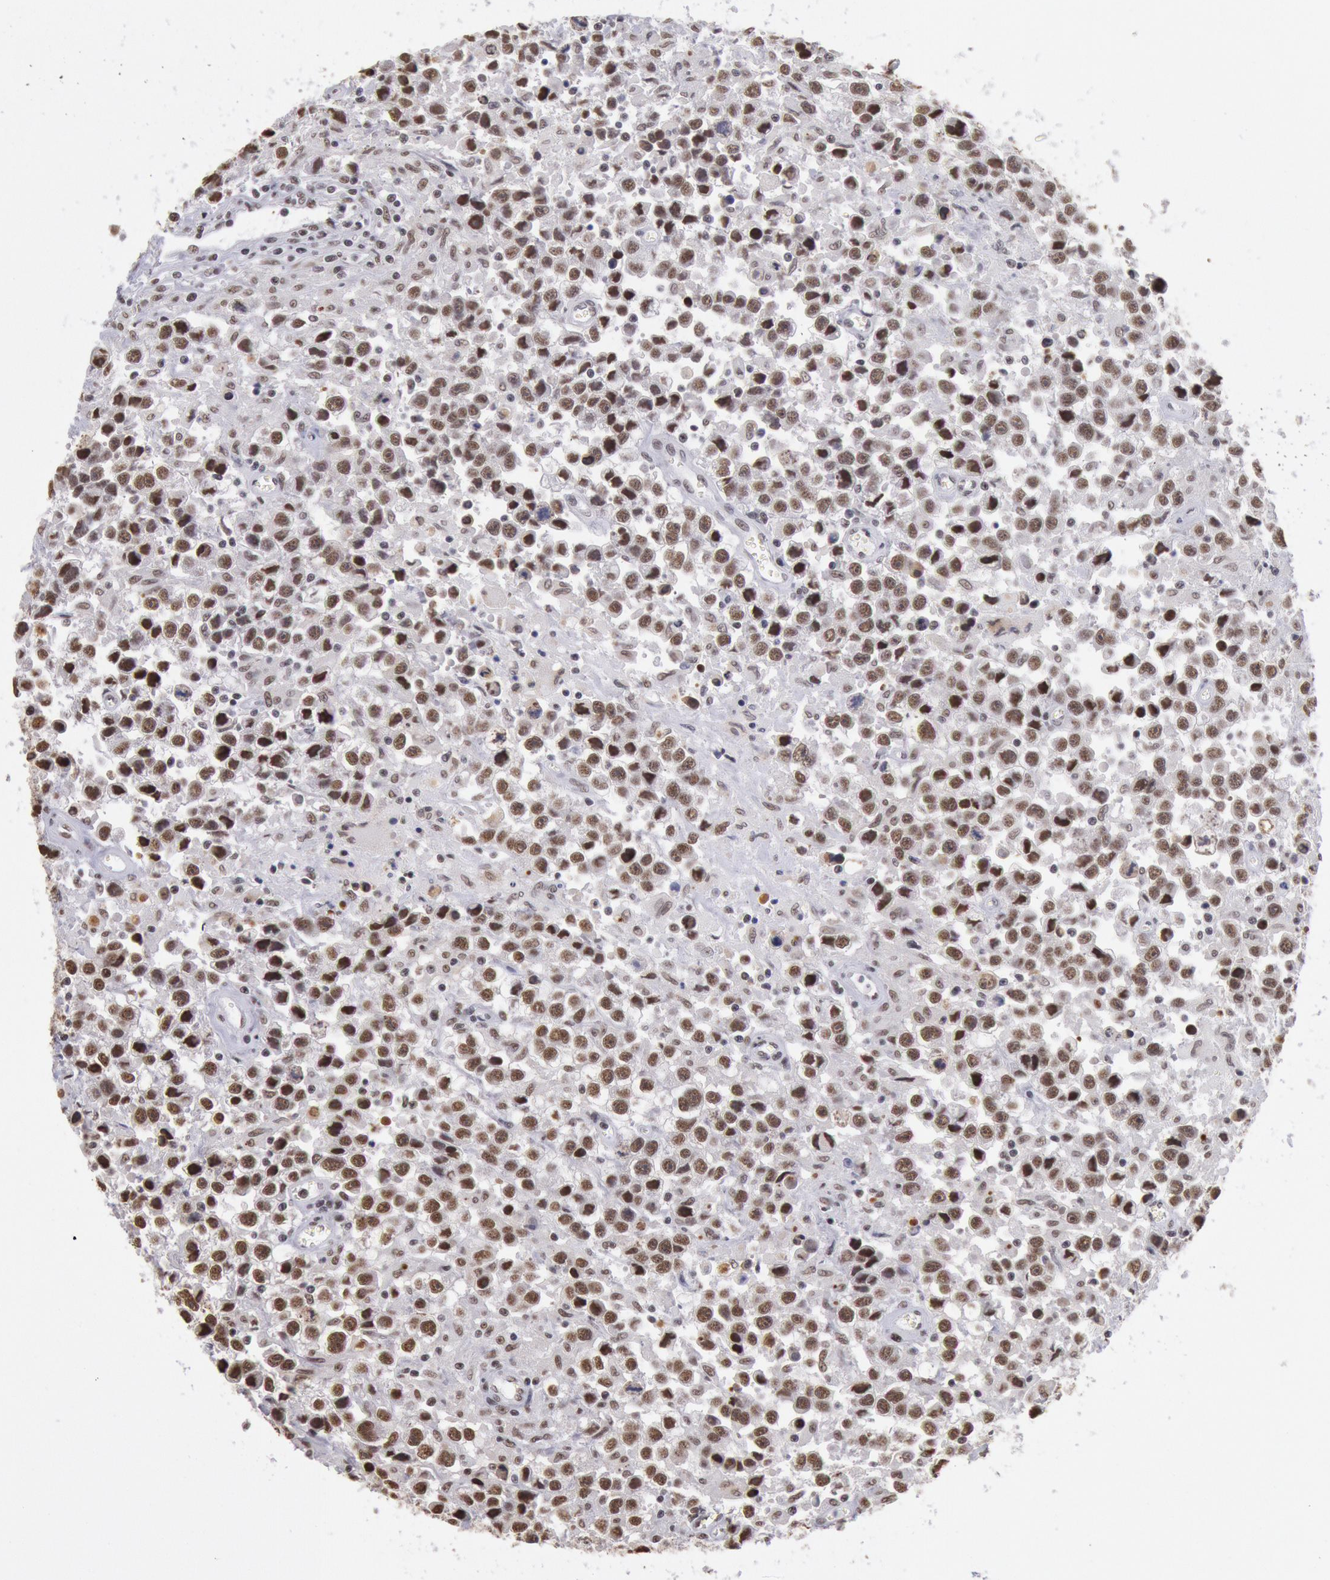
{"staining": {"intensity": "moderate", "quantity": ">75%", "location": "nuclear"}, "tissue": "testis cancer", "cell_type": "Tumor cells", "image_type": "cancer", "snomed": [{"axis": "morphology", "description": "Seminoma, NOS"}, {"axis": "topography", "description": "Testis"}], "caption": "Protein staining exhibits moderate nuclear positivity in about >75% of tumor cells in seminoma (testis).", "gene": "SNRPD3", "patient": {"sex": "male", "age": 43}}